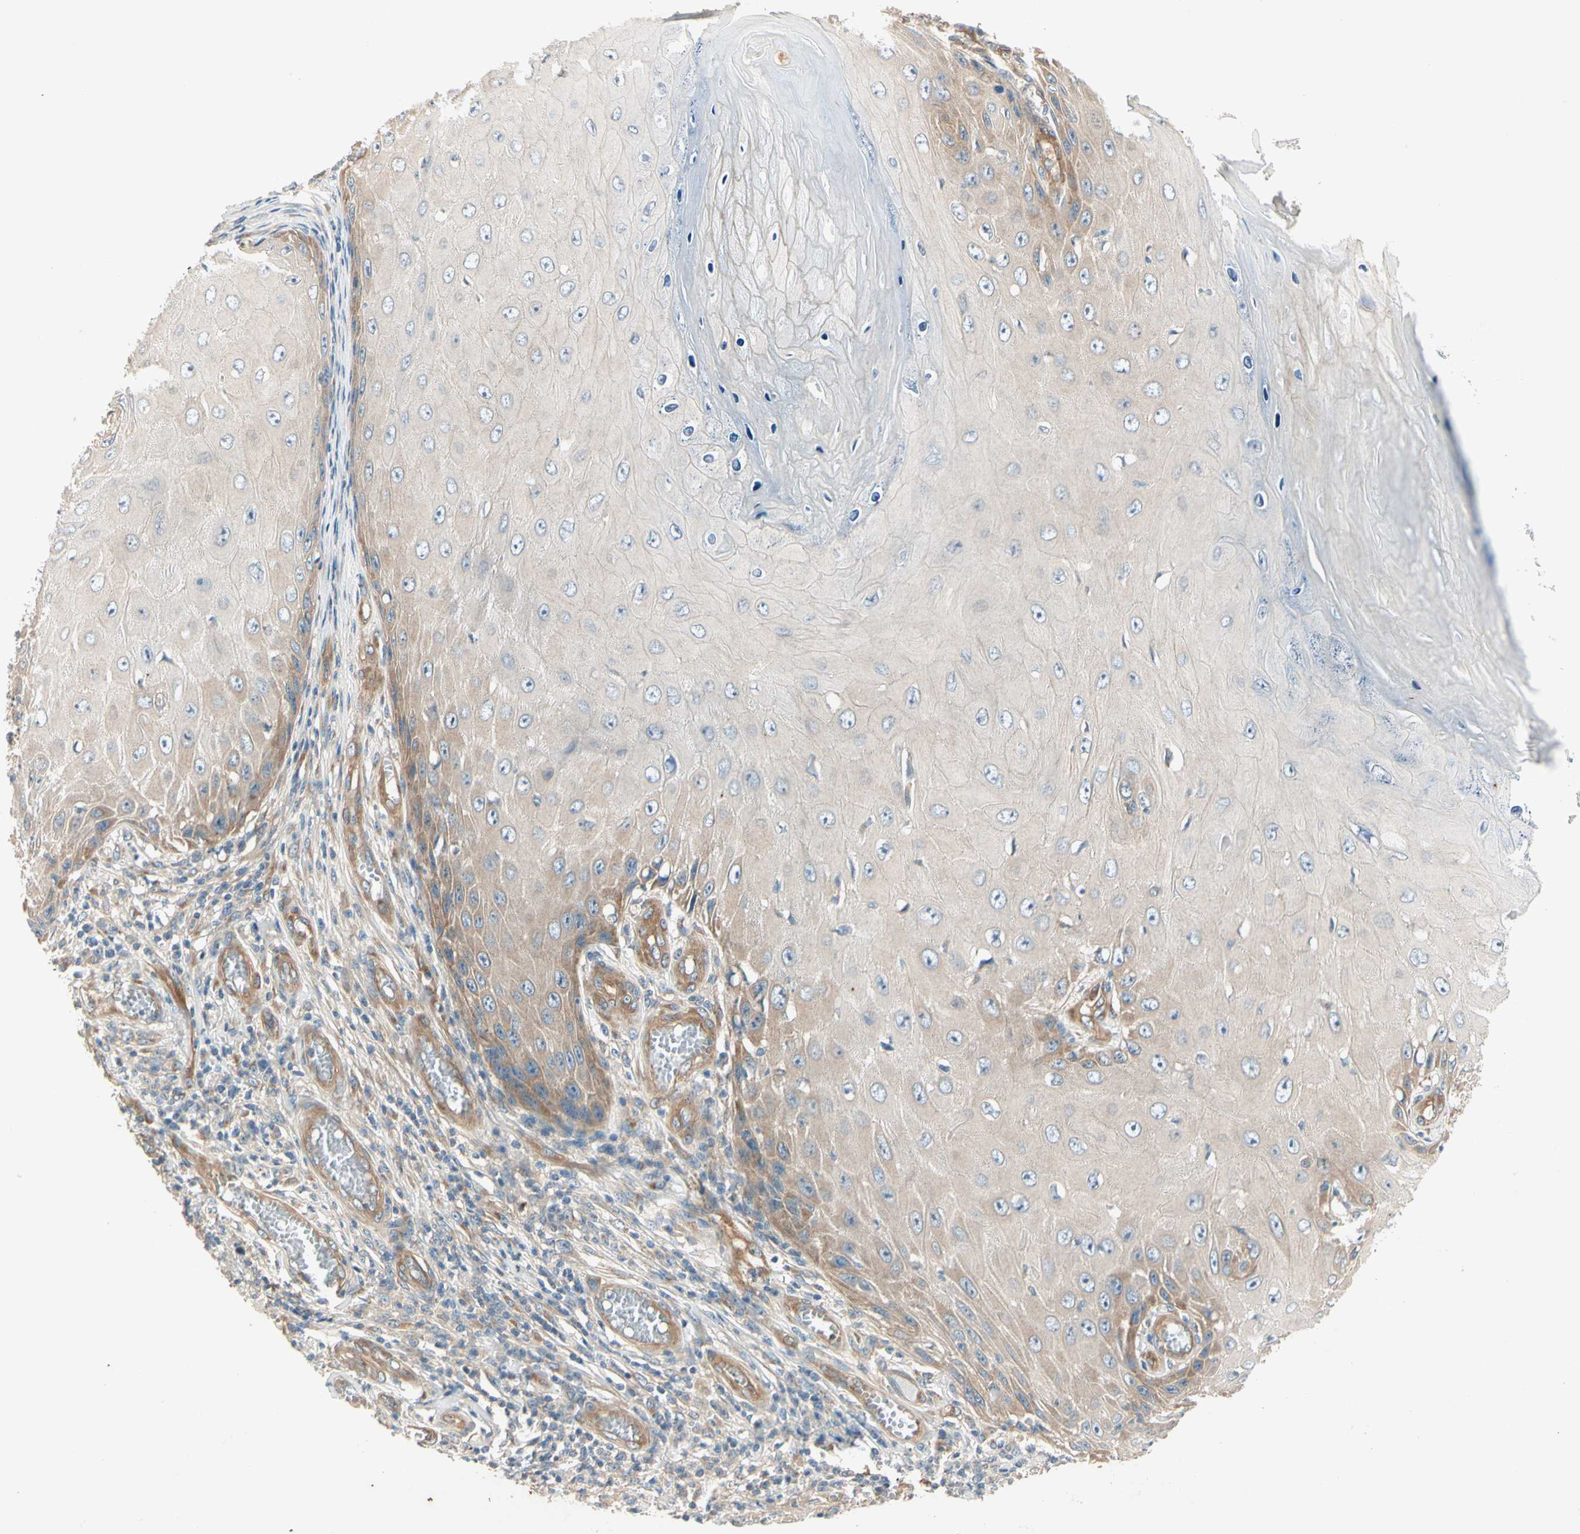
{"staining": {"intensity": "moderate", "quantity": ">75%", "location": "cytoplasmic/membranous"}, "tissue": "skin cancer", "cell_type": "Tumor cells", "image_type": "cancer", "snomed": [{"axis": "morphology", "description": "Squamous cell carcinoma, NOS"}, {"axis": "topography", "description": "Skin"}], "caption": "Tumor cells show moderate cytoplasmic/membranous staining in approximately >75% of cells in squamous cell carcinoma (skin). The staining was performed using DAB, with brown indicating positive protein expression. Nuclei are stained blue with hematoxylin.", "gene": "ROCK2", "patient": {"sex": "female", "age": 73}}